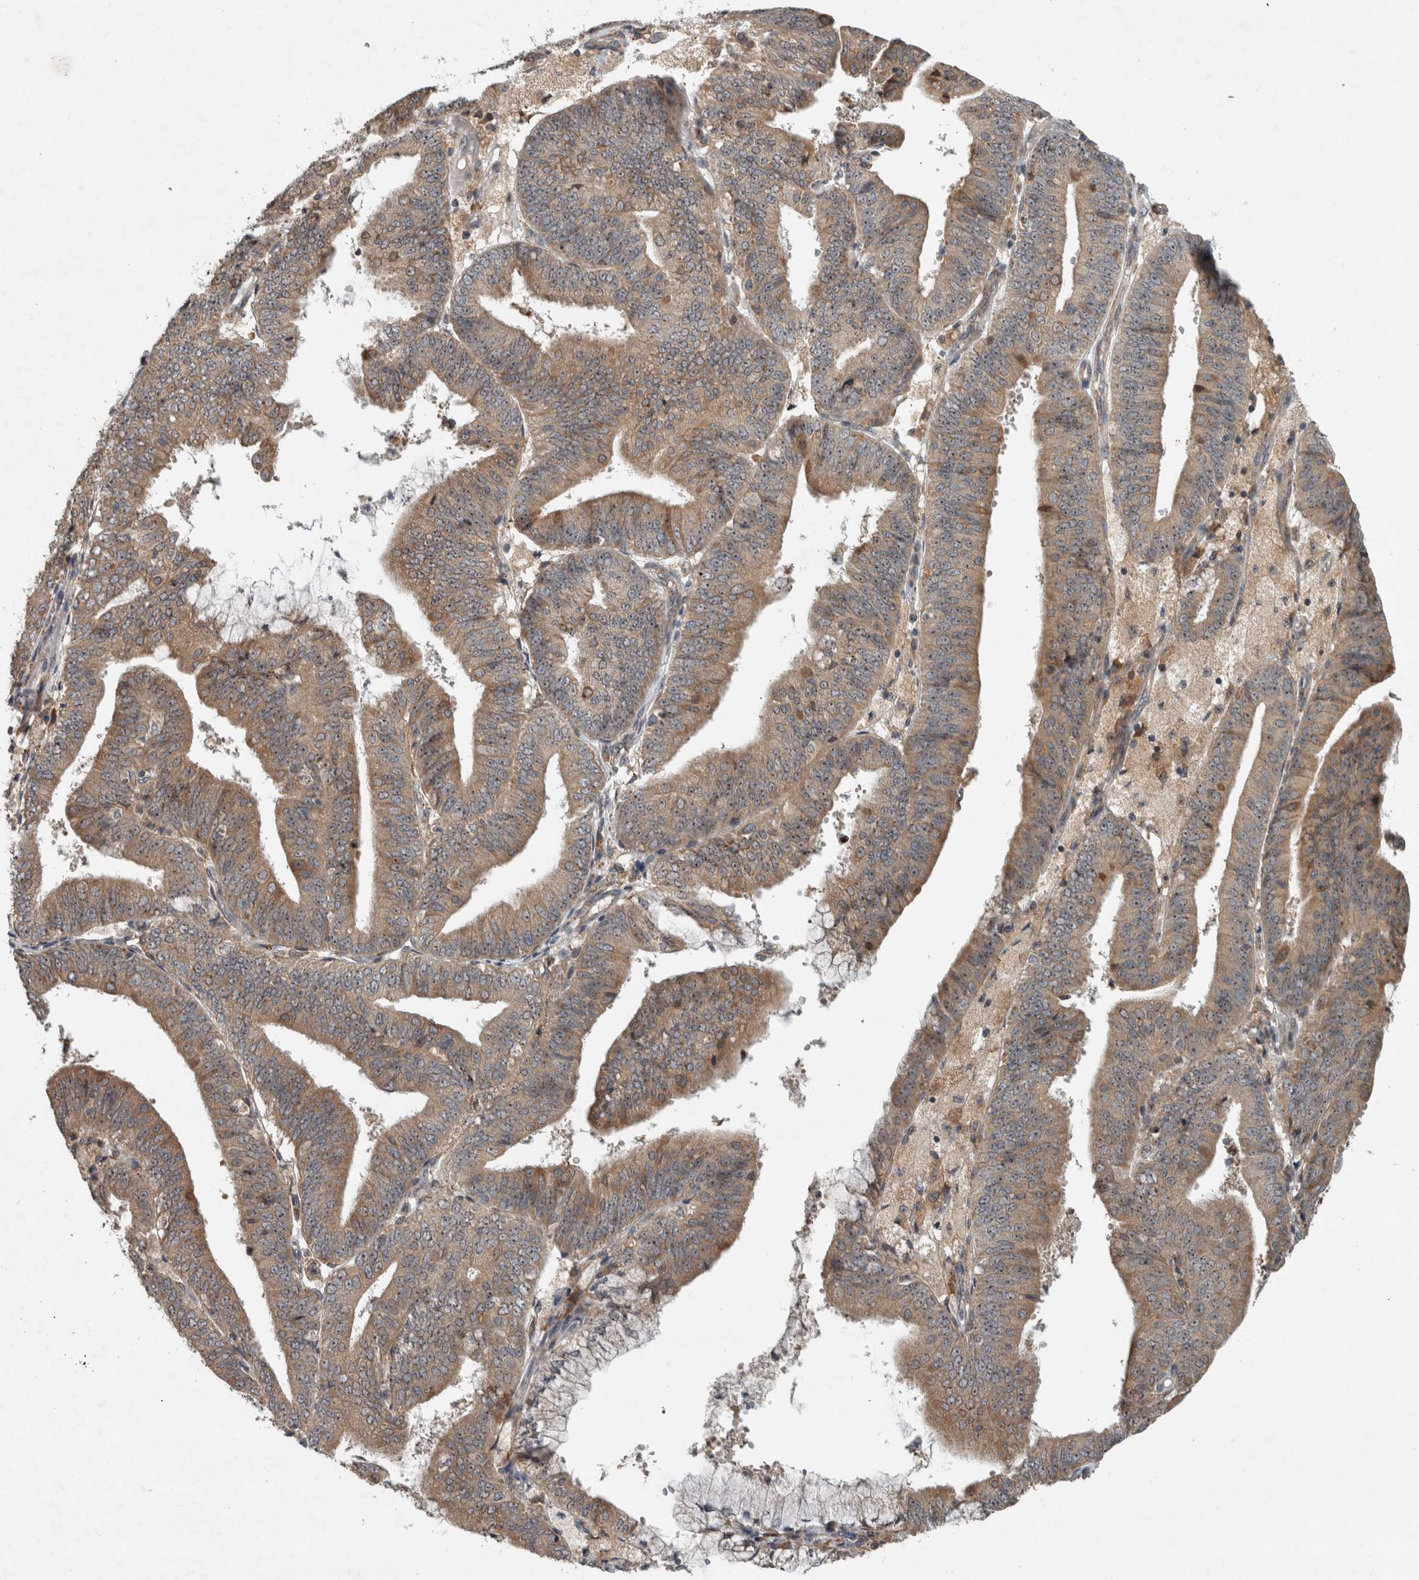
{"staining": {"intensity": "moderate", "quantity": ">75%", "location": "cytoplasmic/membranous,nuclear"}, "tissue": "endometrial cancer", "cell_type": "Tumor cells", "image_type": "cancer", "snomed": [{"axis": "morphology", "description": "Adenocarcinoma, NOS"}, {"axis": "topography", "description": "Endometrium"}], "caption": "A brown stain labels moderate cytoplasmic/membranous and nuclear expression of a protein in adenocarcinoma (endometrial) tumor cells. The protein of interest is shown in brown color, while the nuclei are stained blue.", "gene": "GPR137B", "patient": {"sex": "female", "age": 63}}